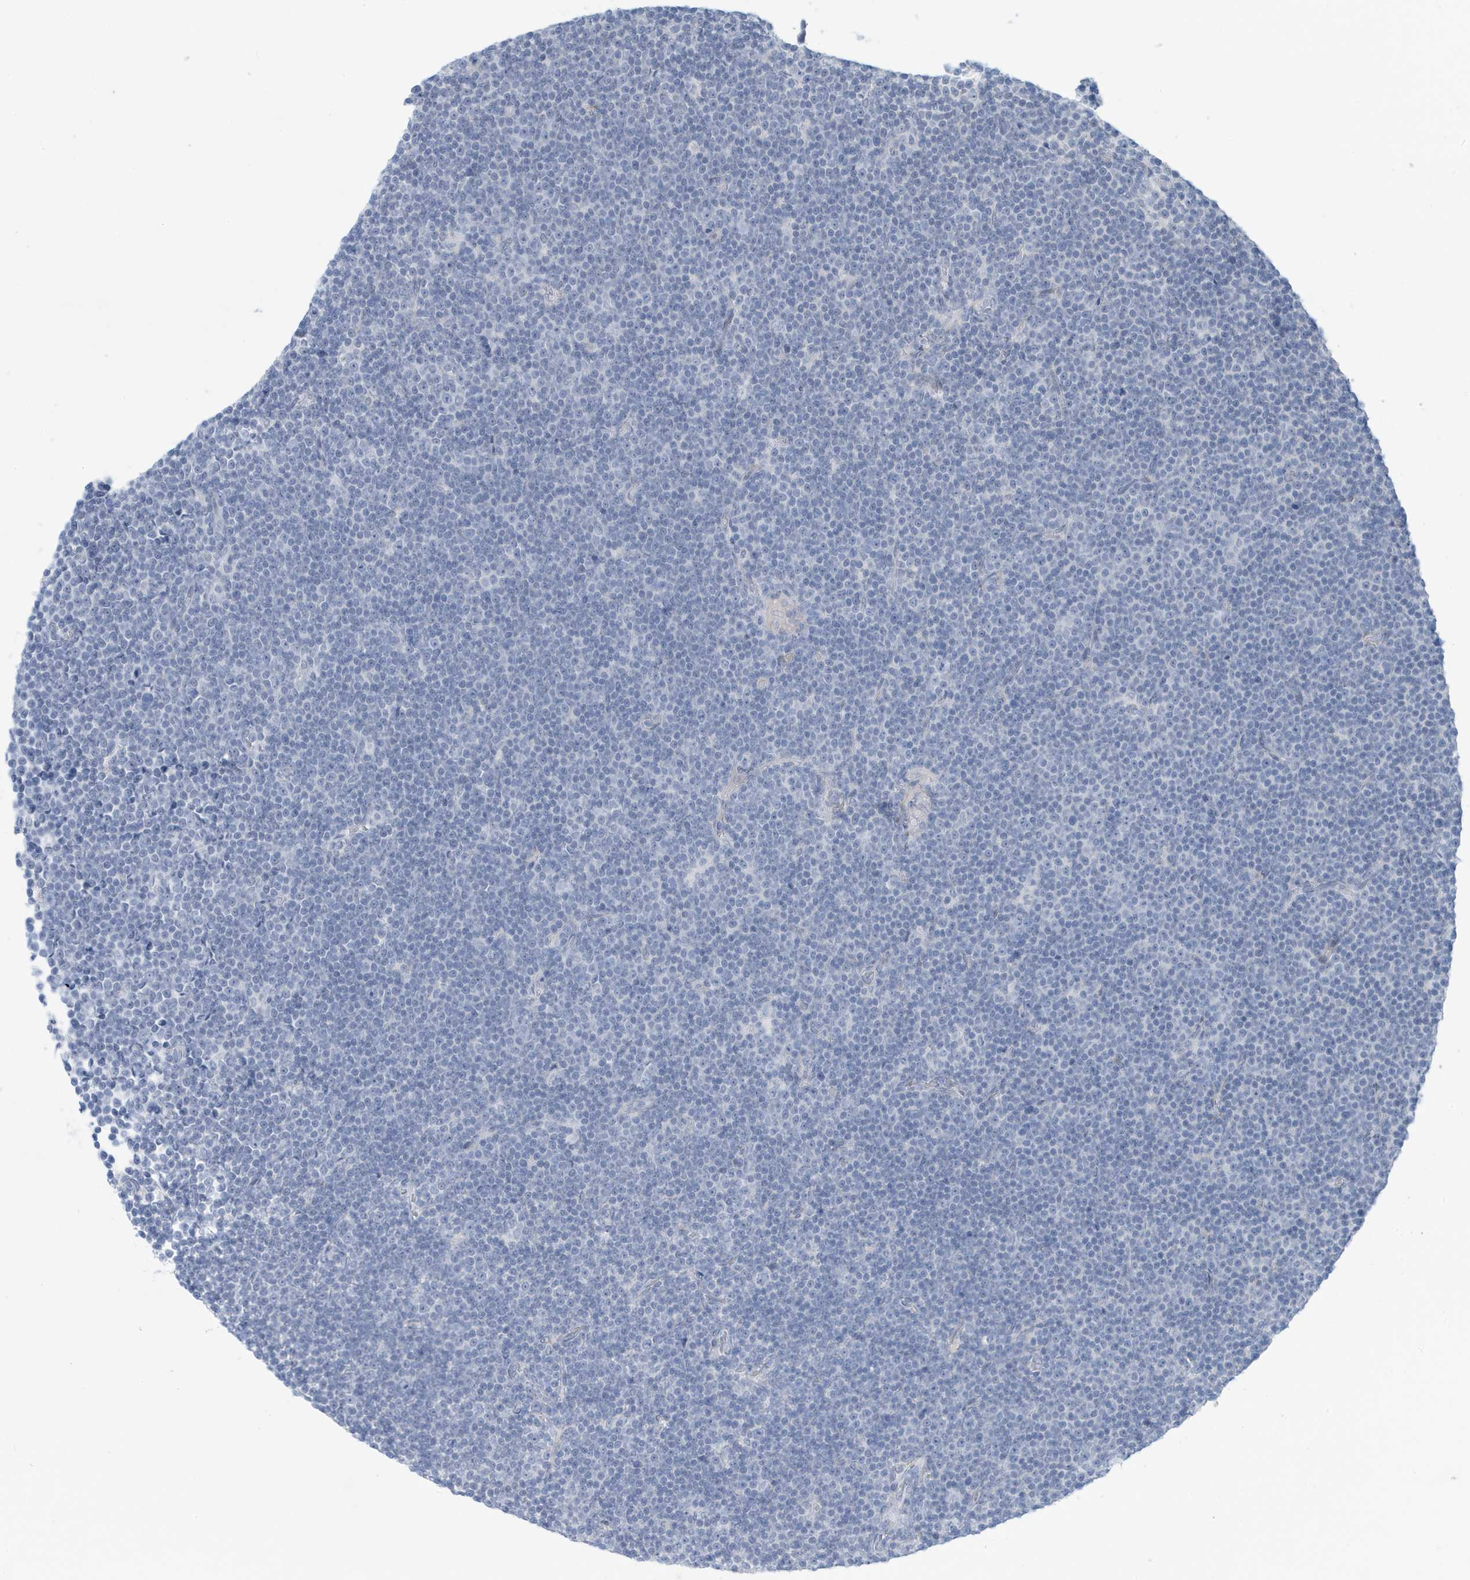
{"staining": {"intensity": "negative", "quantity": "none", "location": "none"}, "tissue": "lymphoma", "cell_type": "Tumor cells", "image_type": "cancer", "snomed": [{"axis": "morphology", "description": "Malignant lymphoma, non-Hodgkin's type, Low grade"}, {"axis": "topography", "description": "Lymph node"}], "caption": "Tumor cells are negative for protein expression in human lymphoma. The staining was performed using DAB (3,3'-diaminobenzidine) to visualize the protein expression in brown, while the nuclei were stained in blue with hematoxylin (Magnification: 20x).", "gene": "PERM1", "patient": {"sex": "female", "age": 67}}